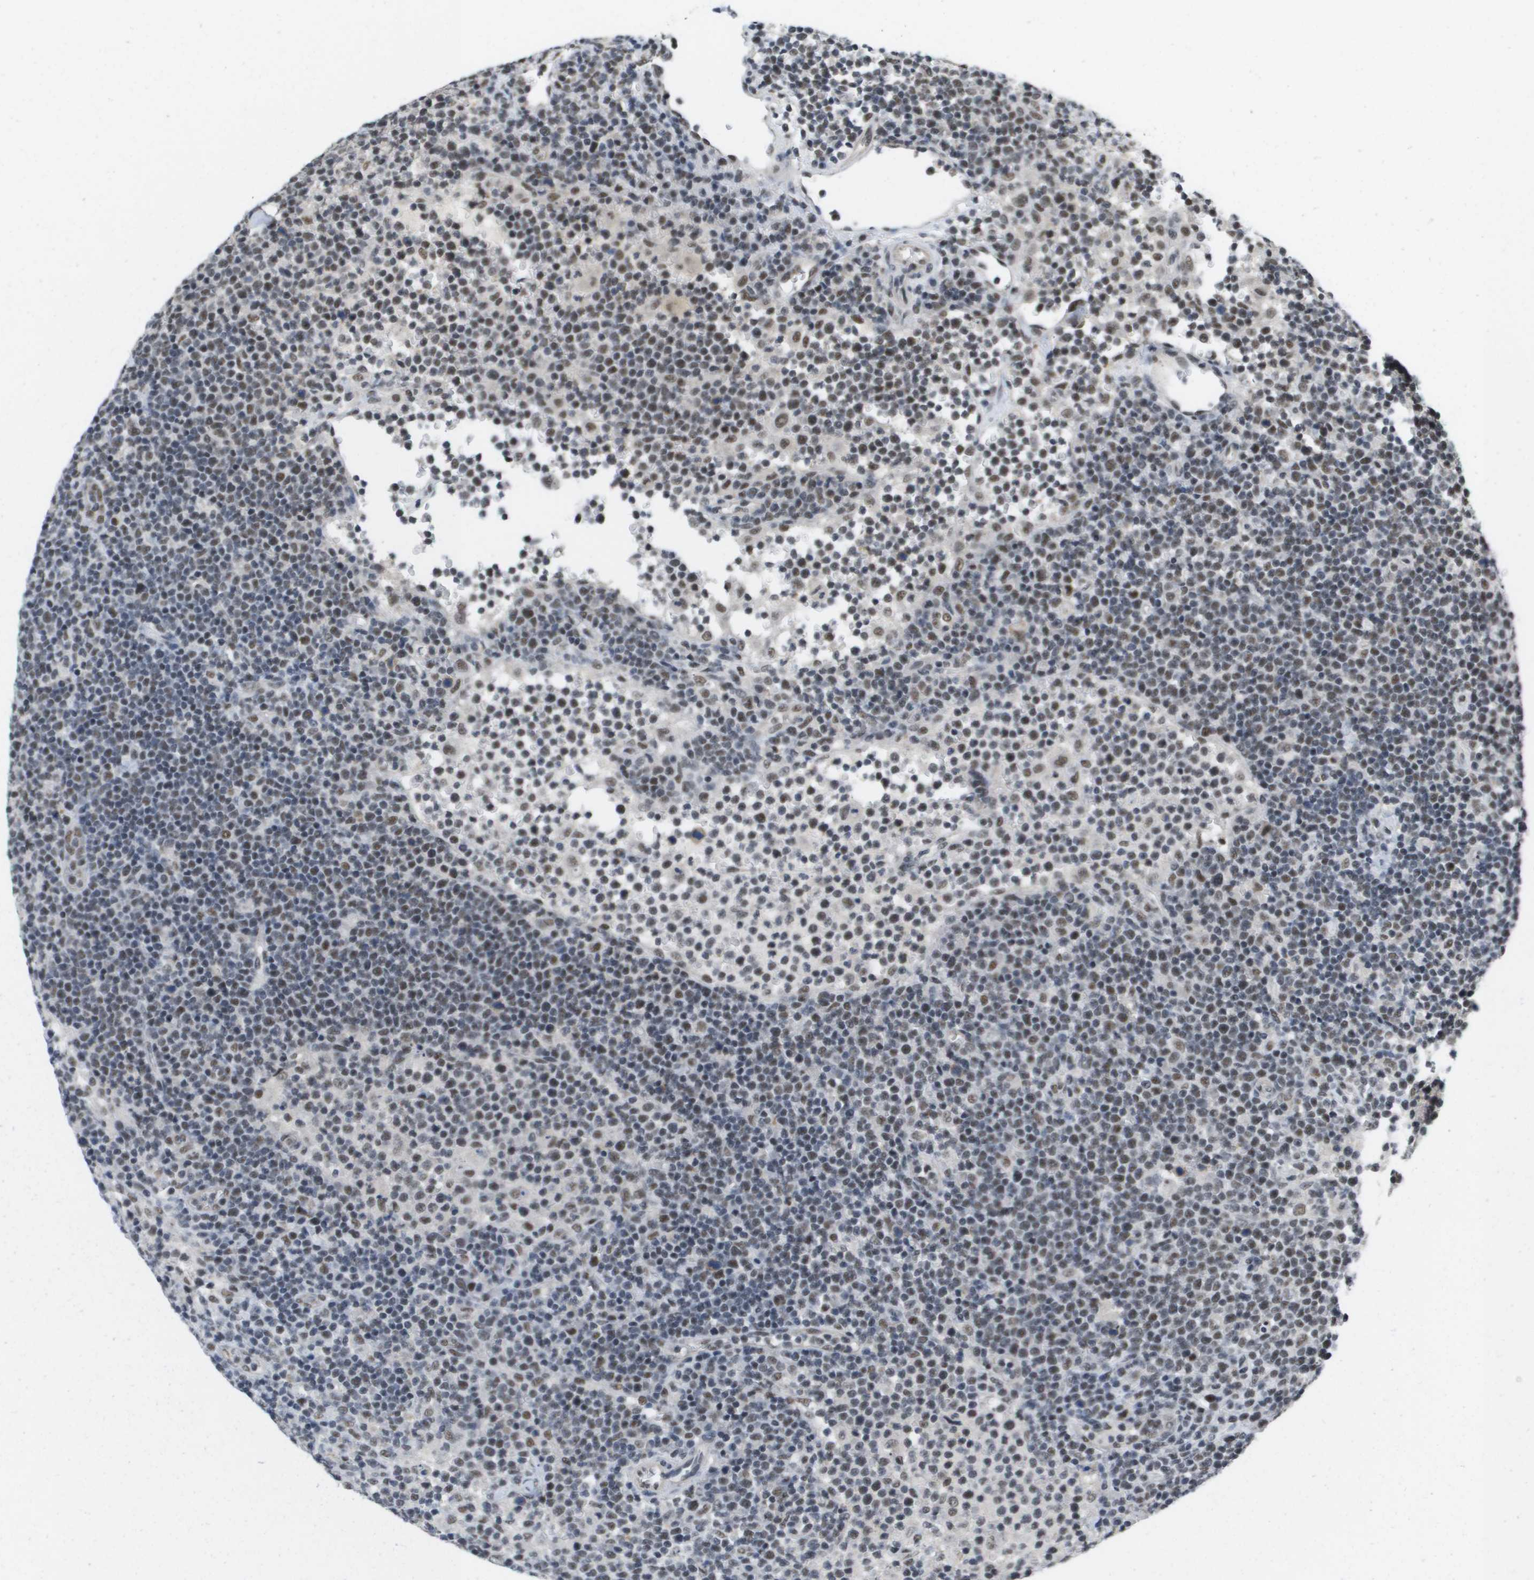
{"staining": {"intensity": "weak", "quantity": "25%-75%", "location": "nuclear"}, "tissue": "lymphoma", "cell_type": "Tumor cells", "image_type": "cancer", "snomed": [{"axis": "morphology", "description": "Malignant lymphoma, non-Hodgkin's type, High grade"}, {"axis": "topography", "description": "Lymph node"}], "caption": "Human lymphoma stained with a protein marker demonstrates weak staining in tumor cells.", "gene": "ISY1", "patient": {"sex": "male", "age": 61}}